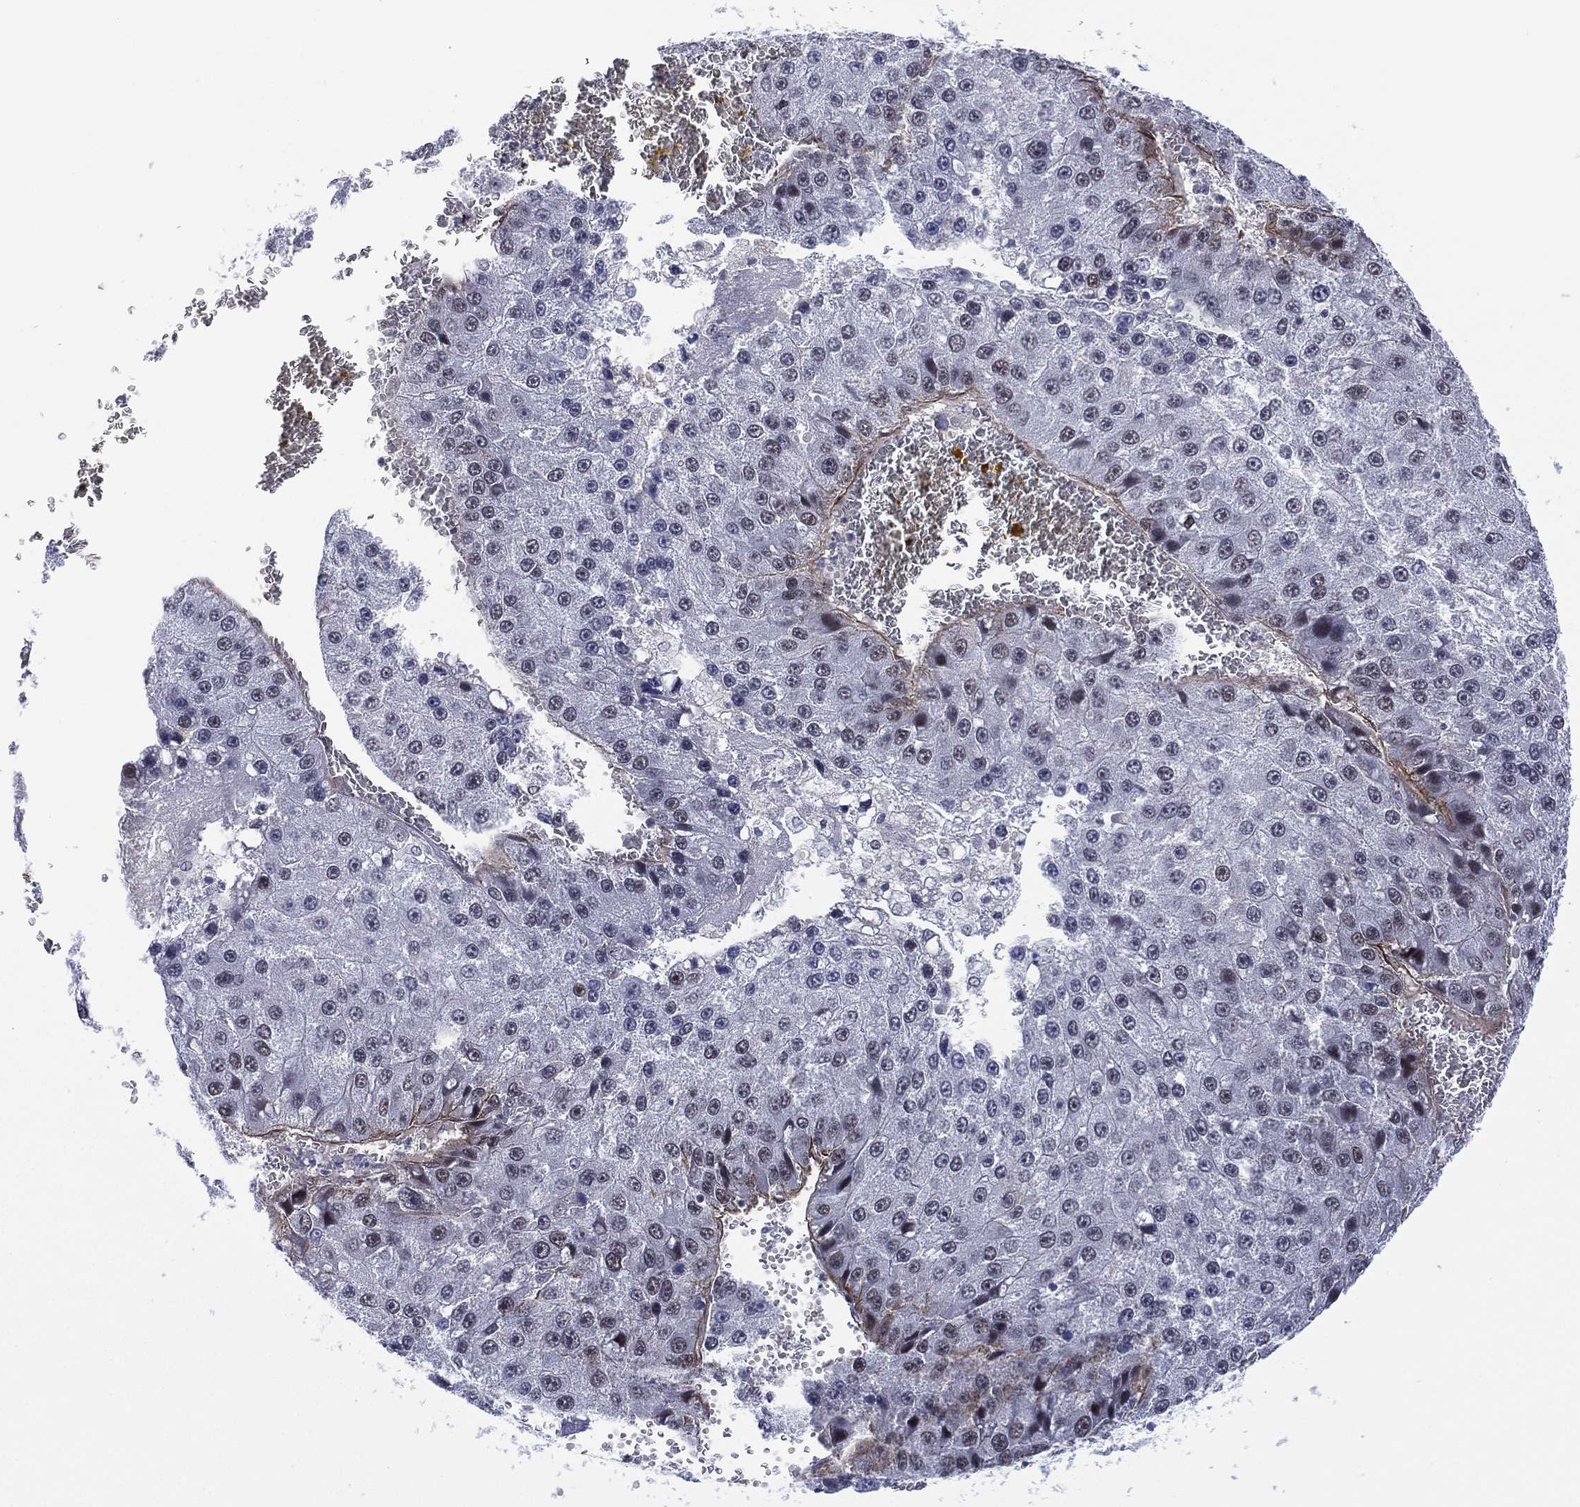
{"staining": {"intensity": "negative", "quantity": "none", "location": "none"}, "tissue": "liver cancer", "cell_type": "Tumor cells", "image_type": "cancer", "snomed": [{"axis": "morphology", "description": "Carcinoma, Hepatocellular, NOS"}, {"axis": "topography", "description": "Liver"}], "caption": "The histopathology image displays no significant expression in tumor cells of liver cancer (hepatocellular carcinoma).", "gene": "GSE1", "patient": {"sex": "female", "age": 73}}